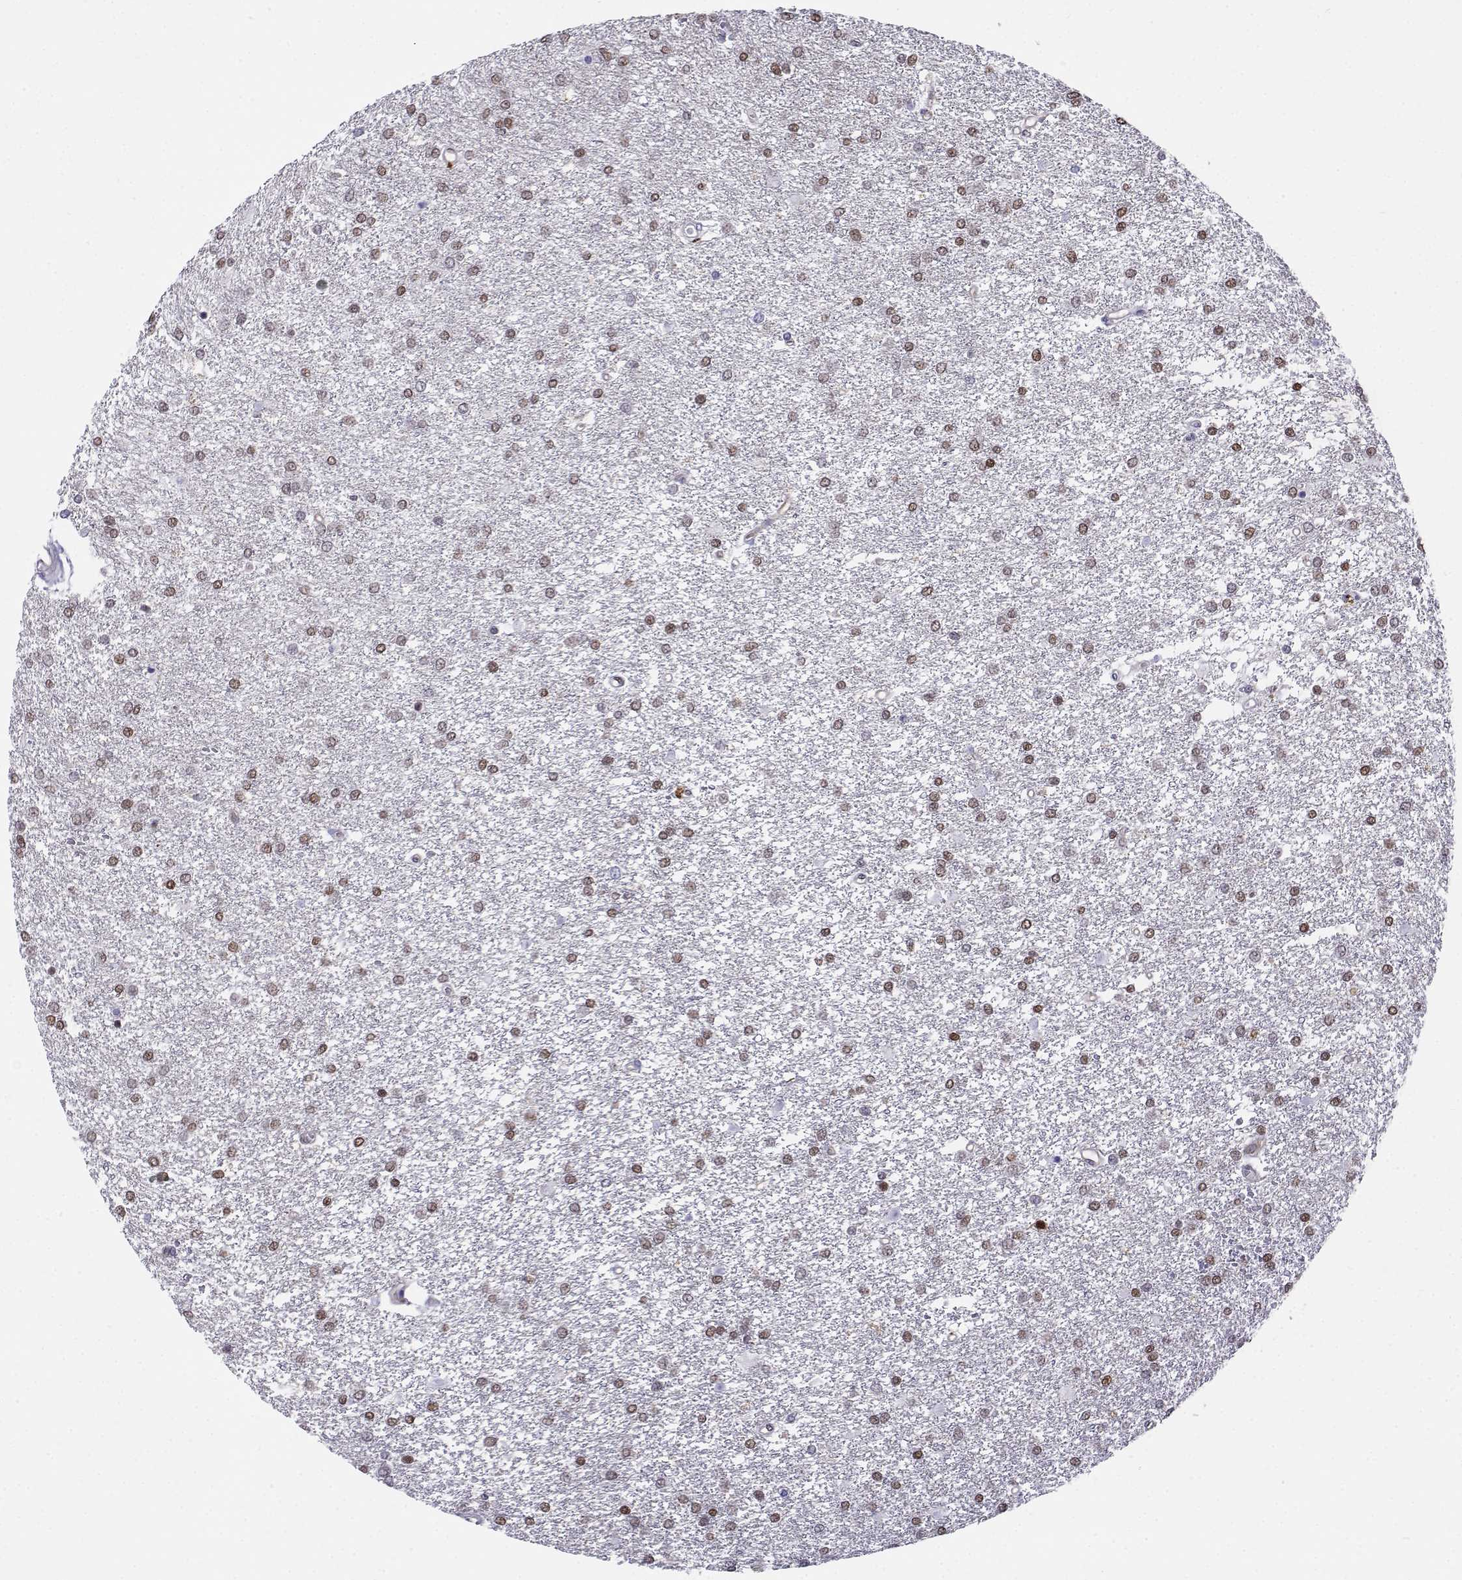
{"staining": {"intensity": "weak", "quantity": "25%-75%", "location": "nuclear"}, "tissue": "glioma", "cell_type": "Tumor cells", "image_type": "cancer", "snomed": [{"axis": "morphology", "description": "Glioma, malignant, High grade"}, {"axis": "topography", "description": "Brain"}], "caption": "DAB immunohistochemical staining of human glioma reveals weak nuclear protein positivity in about 25%-75% of tumor cells.", "gene": "ERF", "patient": {"sex": "female", "age": 61}}